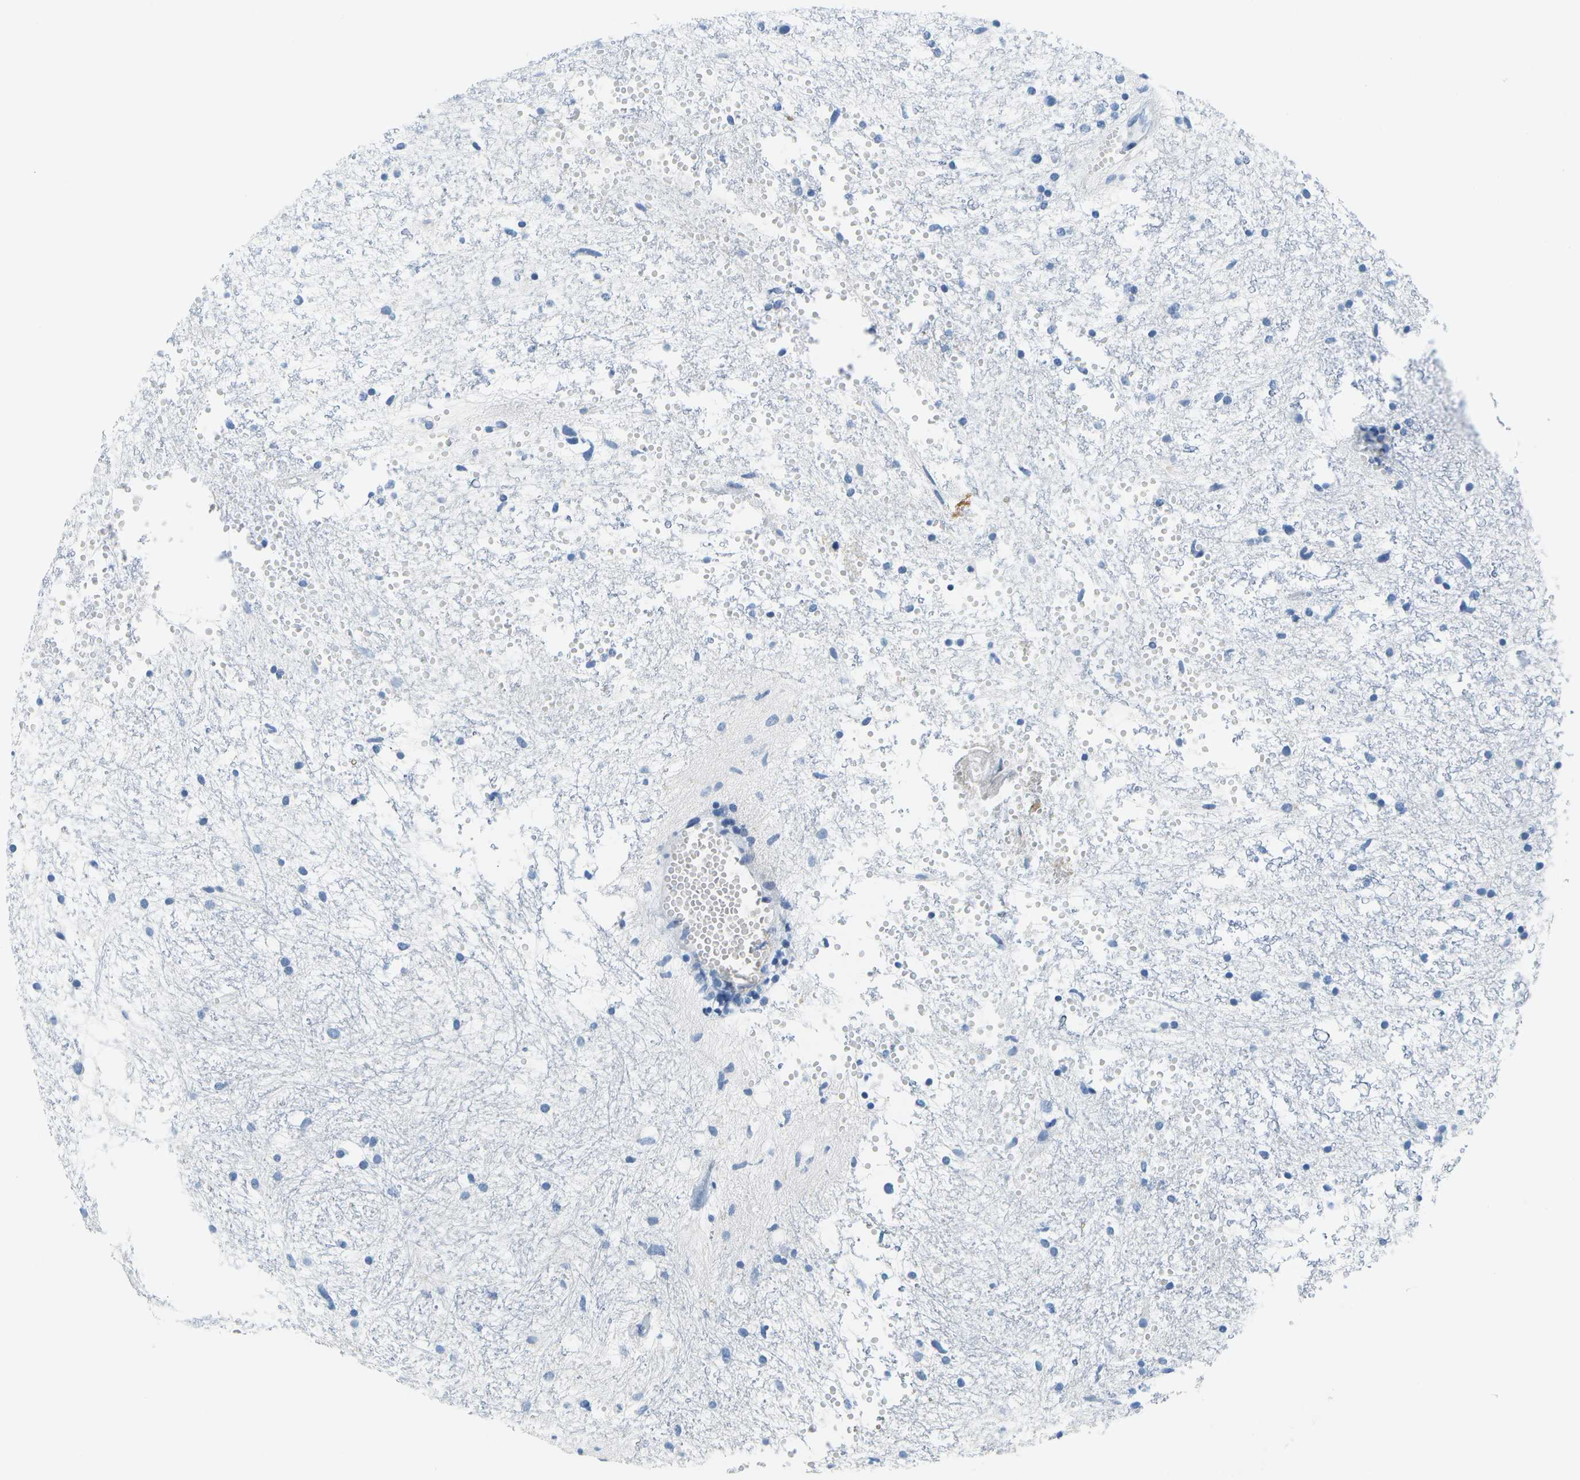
{"staining": {"intensity": "negative", "quantity": "none", "location": "none"}, "tissue": "glioma", "cell_type": "Tumor cells", "image_type": "cancer", "snomed": [{"axis": "morphology", "description": "Glioma, malignant, High grade"}, {"axis": "topography", "description": "Brain"}], "caption": "This micrograph is of high-grade glioma (malignant) stained with immunohistochemistry to label a protein in brown with the nuclei are counter-stained blue. There is no staining in tumor cells.", "gene": "SERPINA1", "patient": {"sex": "female", "age": 59}}